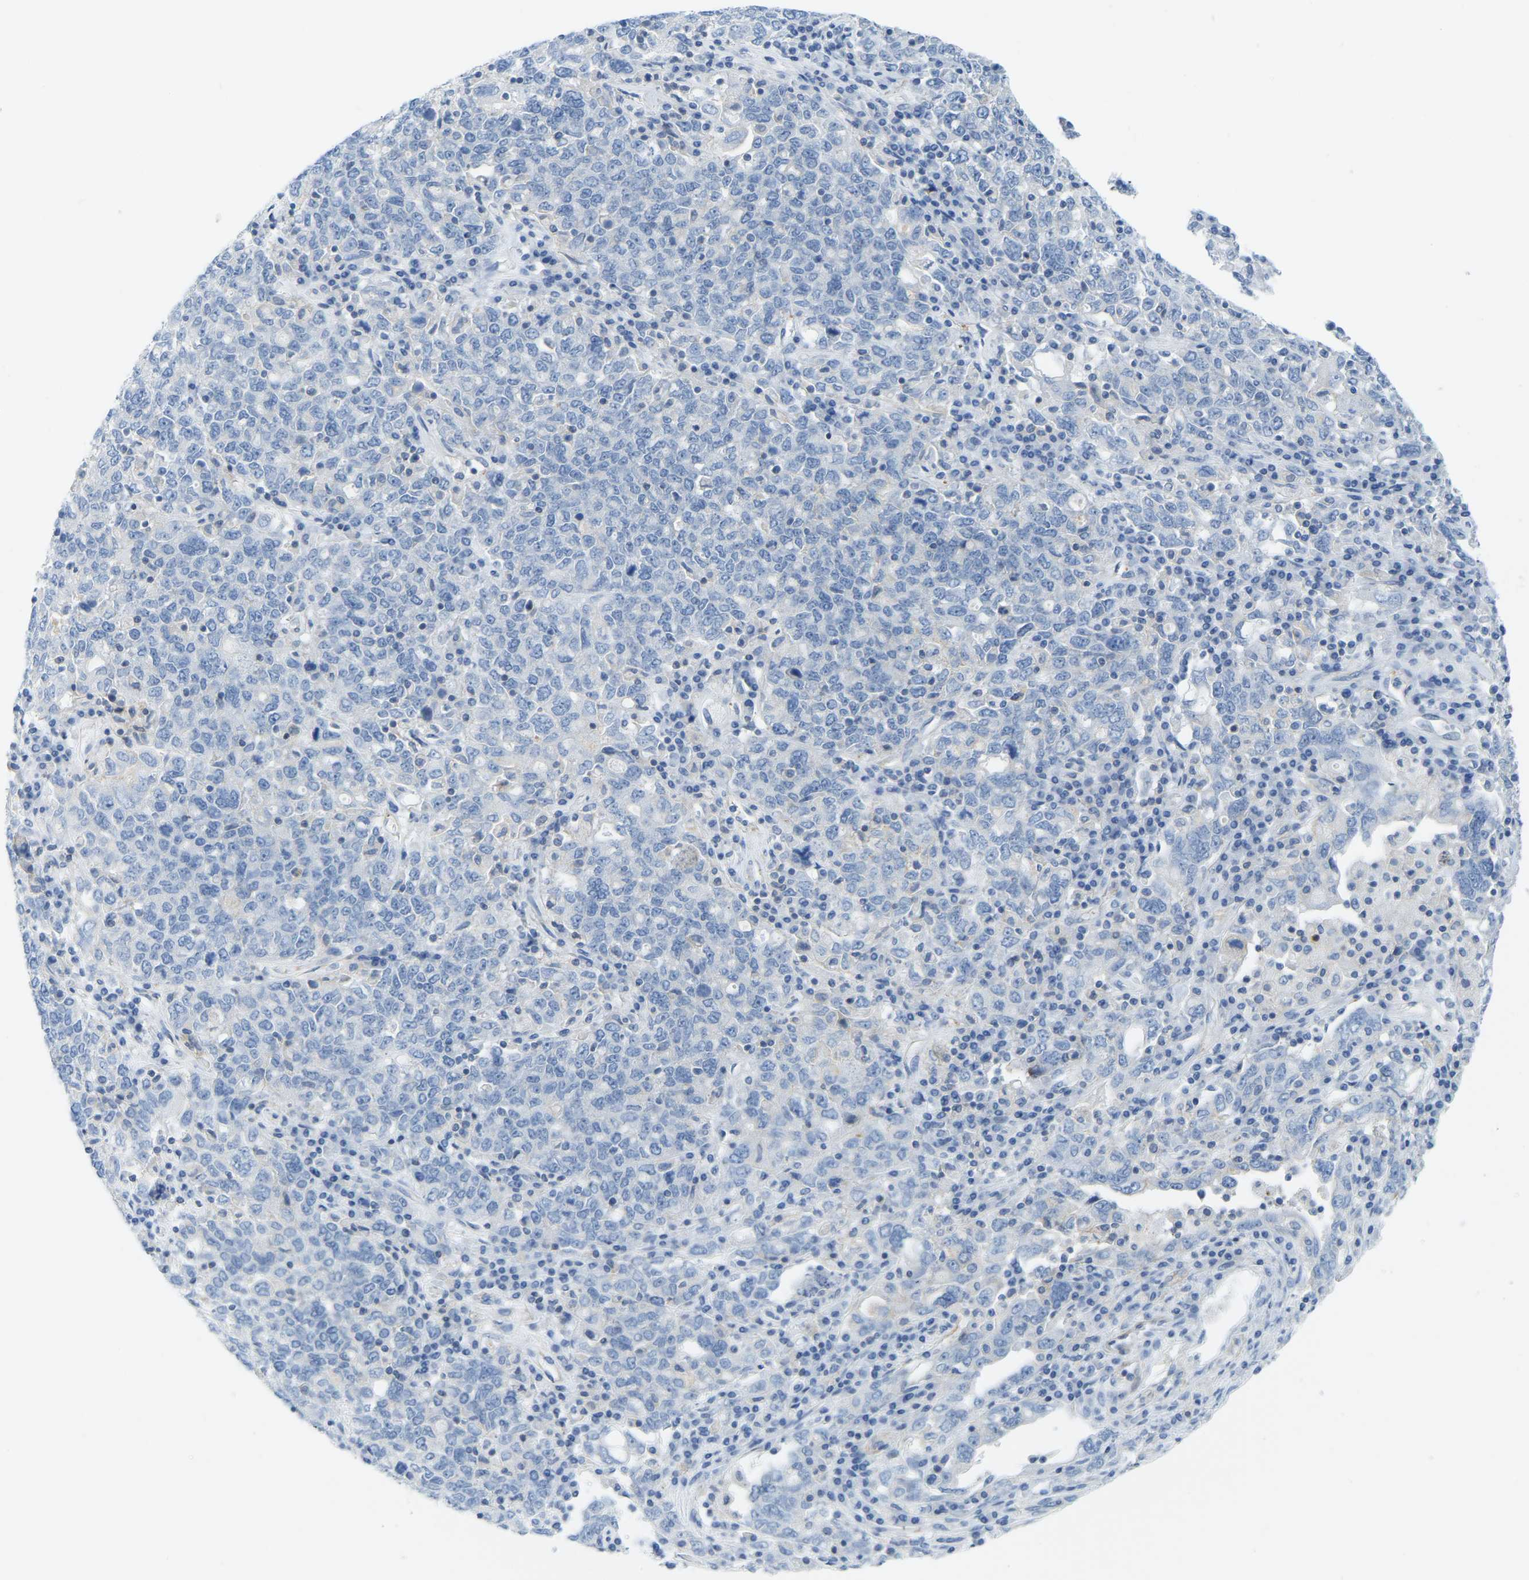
{"staining": {"intensity": "negative", "quantity": "none", "location": "none"}, "tissue": "ovarian cancer", "cell_type": "Tumor cells", "image_type": "cancer", "snomed": [{"axis": "morphology", "description": "Carcinoma, endometroid"}, {"axis": "topography", "description": "Ovary"}], "caption": "DAB (3,3'-diaminobenzidine) immunohistochemical staining of human ovarian cancer shows no significant staining in tumor cells. The staining was performed using DAB (3,3'-diaminobenzidine) to visualize the protein expression in brown, while the nuclei were stained in blue with hematoxylin (Magnification: 20x).", "gene": "MYL3", "patient": {"sex": "female", "age": 62}}